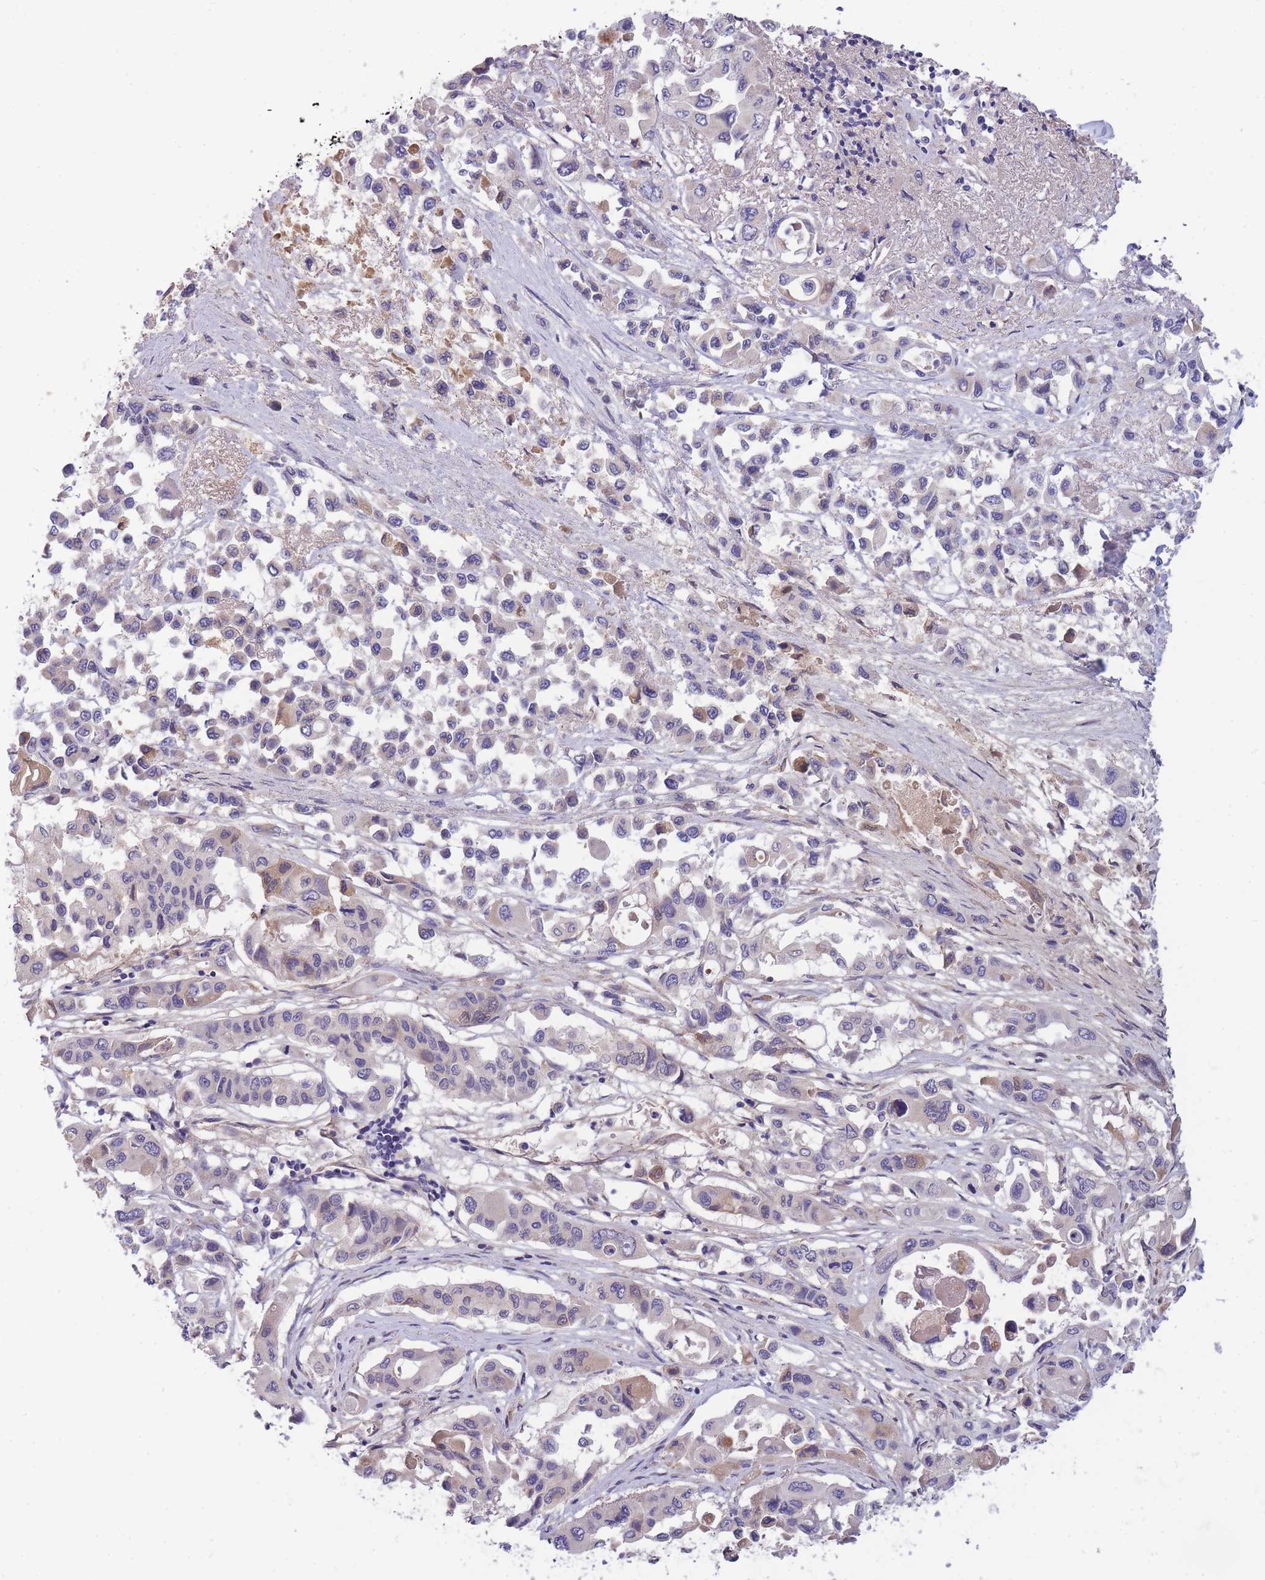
{"staining": {"intensity": "negative", "quantity": "none", "location": "none"}, "tissue": "pancreatic cancer", "cell_type": "Tumor cells", "image_type": "cancer", "snomed": [{"axis": "morphology", "description": "Adenocarcinoma, NOS"}, {"axis": "topography", "description": "Pancreas"}], "caption": "Pancreatic adenocarcinoma was stained to show a protein in brown. There is no significant staining in tumor cells.", "gene": "NDUFAF5", "patient": {"sex": "male", "age": 92}}